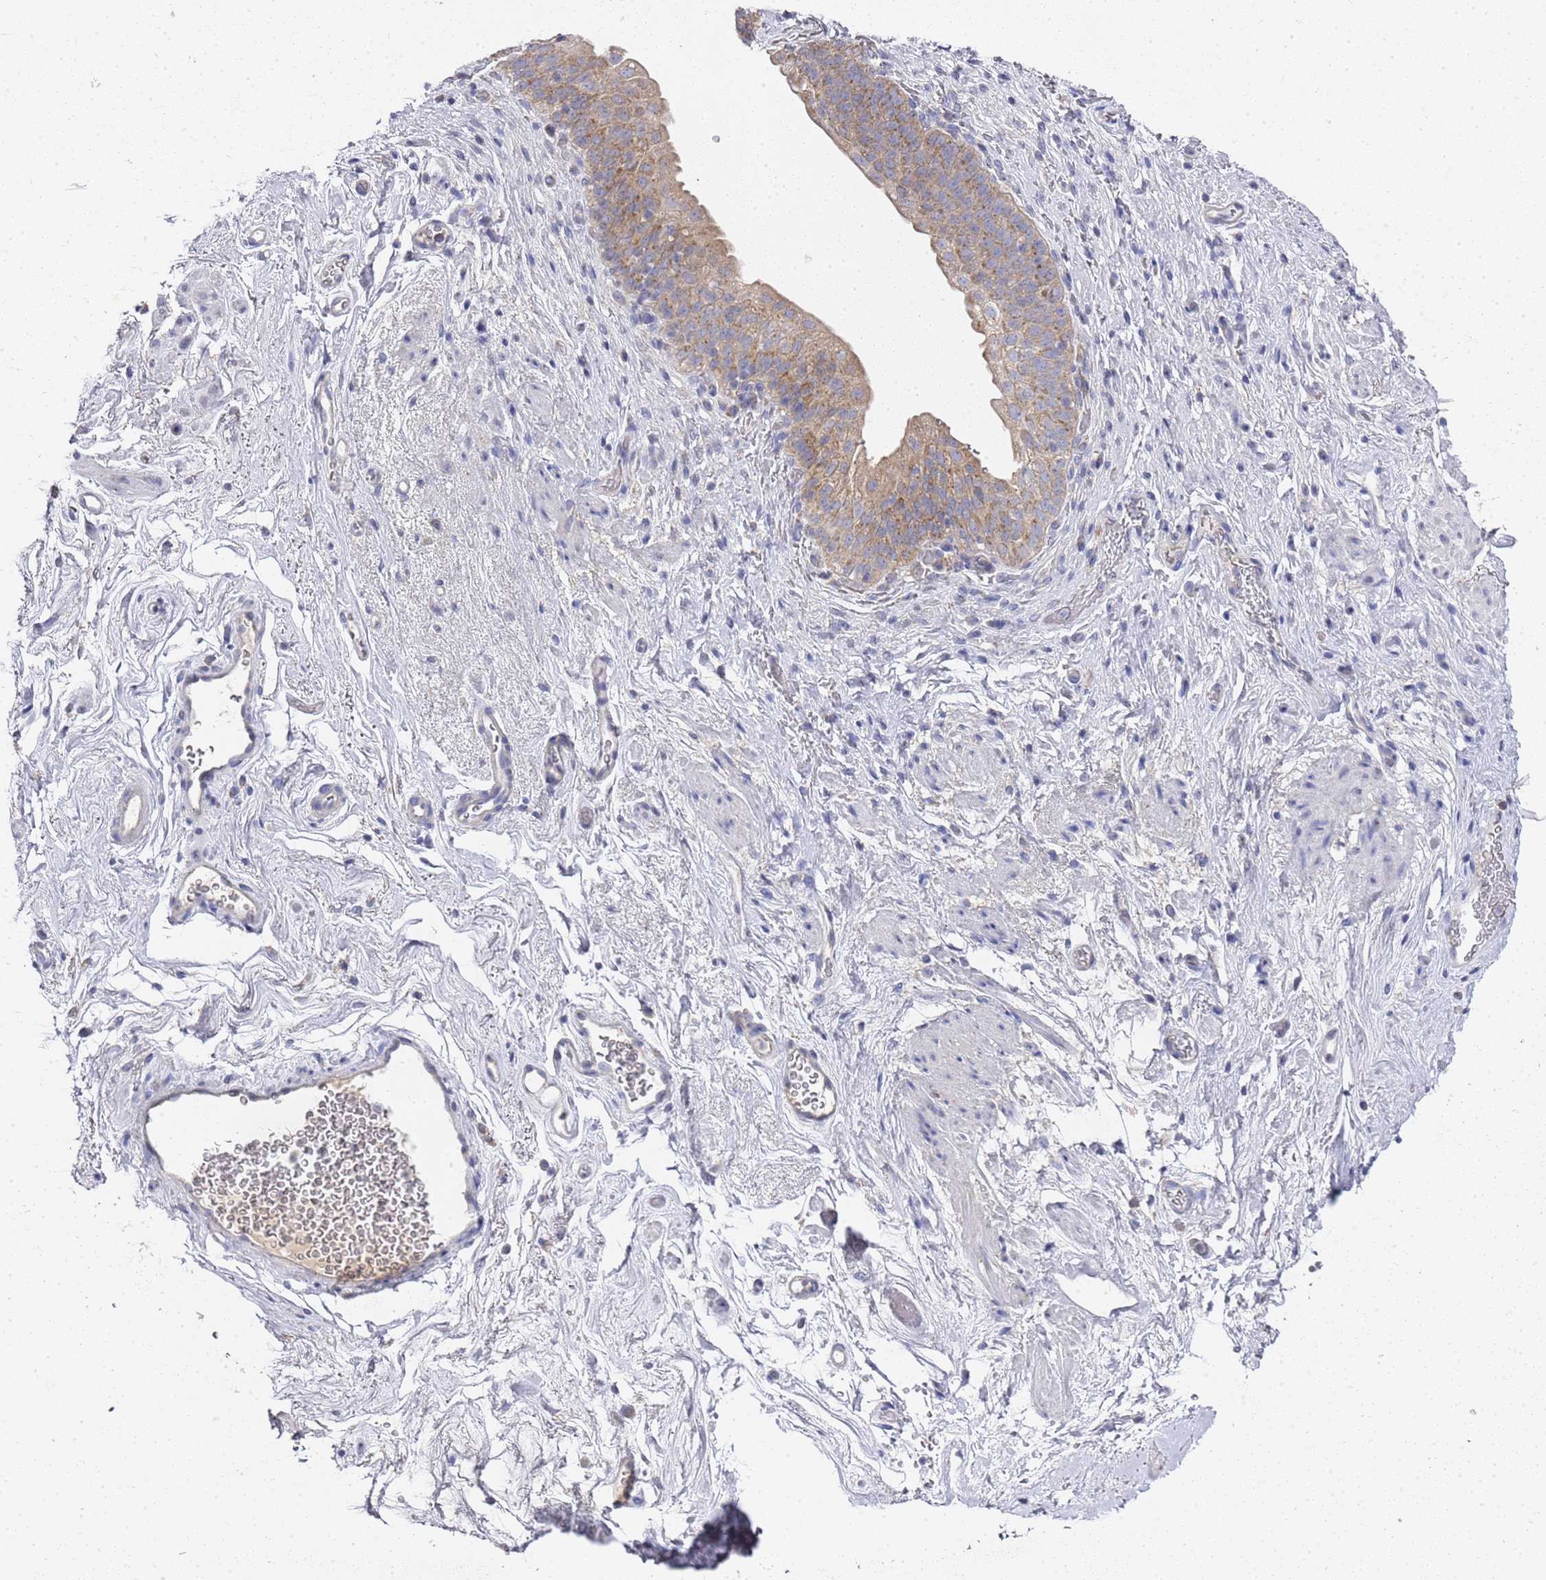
{"staining": {"intensity": "negative", "quantity": "none", "location": "none"}, "tissue": "smooth muscle", "cell_type": "Smooth muscle cells", "image_type": "normal", "snomed": [{"axis": "morphology", "description": "Normal tissue, NOS"}, {"axis": "topography", "description": "Smooth muscle"}, {"axis": "topography", "description": "Peripheral nerve tissue"}], "caption": "IHC of benign smooth muscle reveals no expression in smooth muscle cells.", "gene": "NPEPPS", "patient": {"sex": "male", "age": 69}}